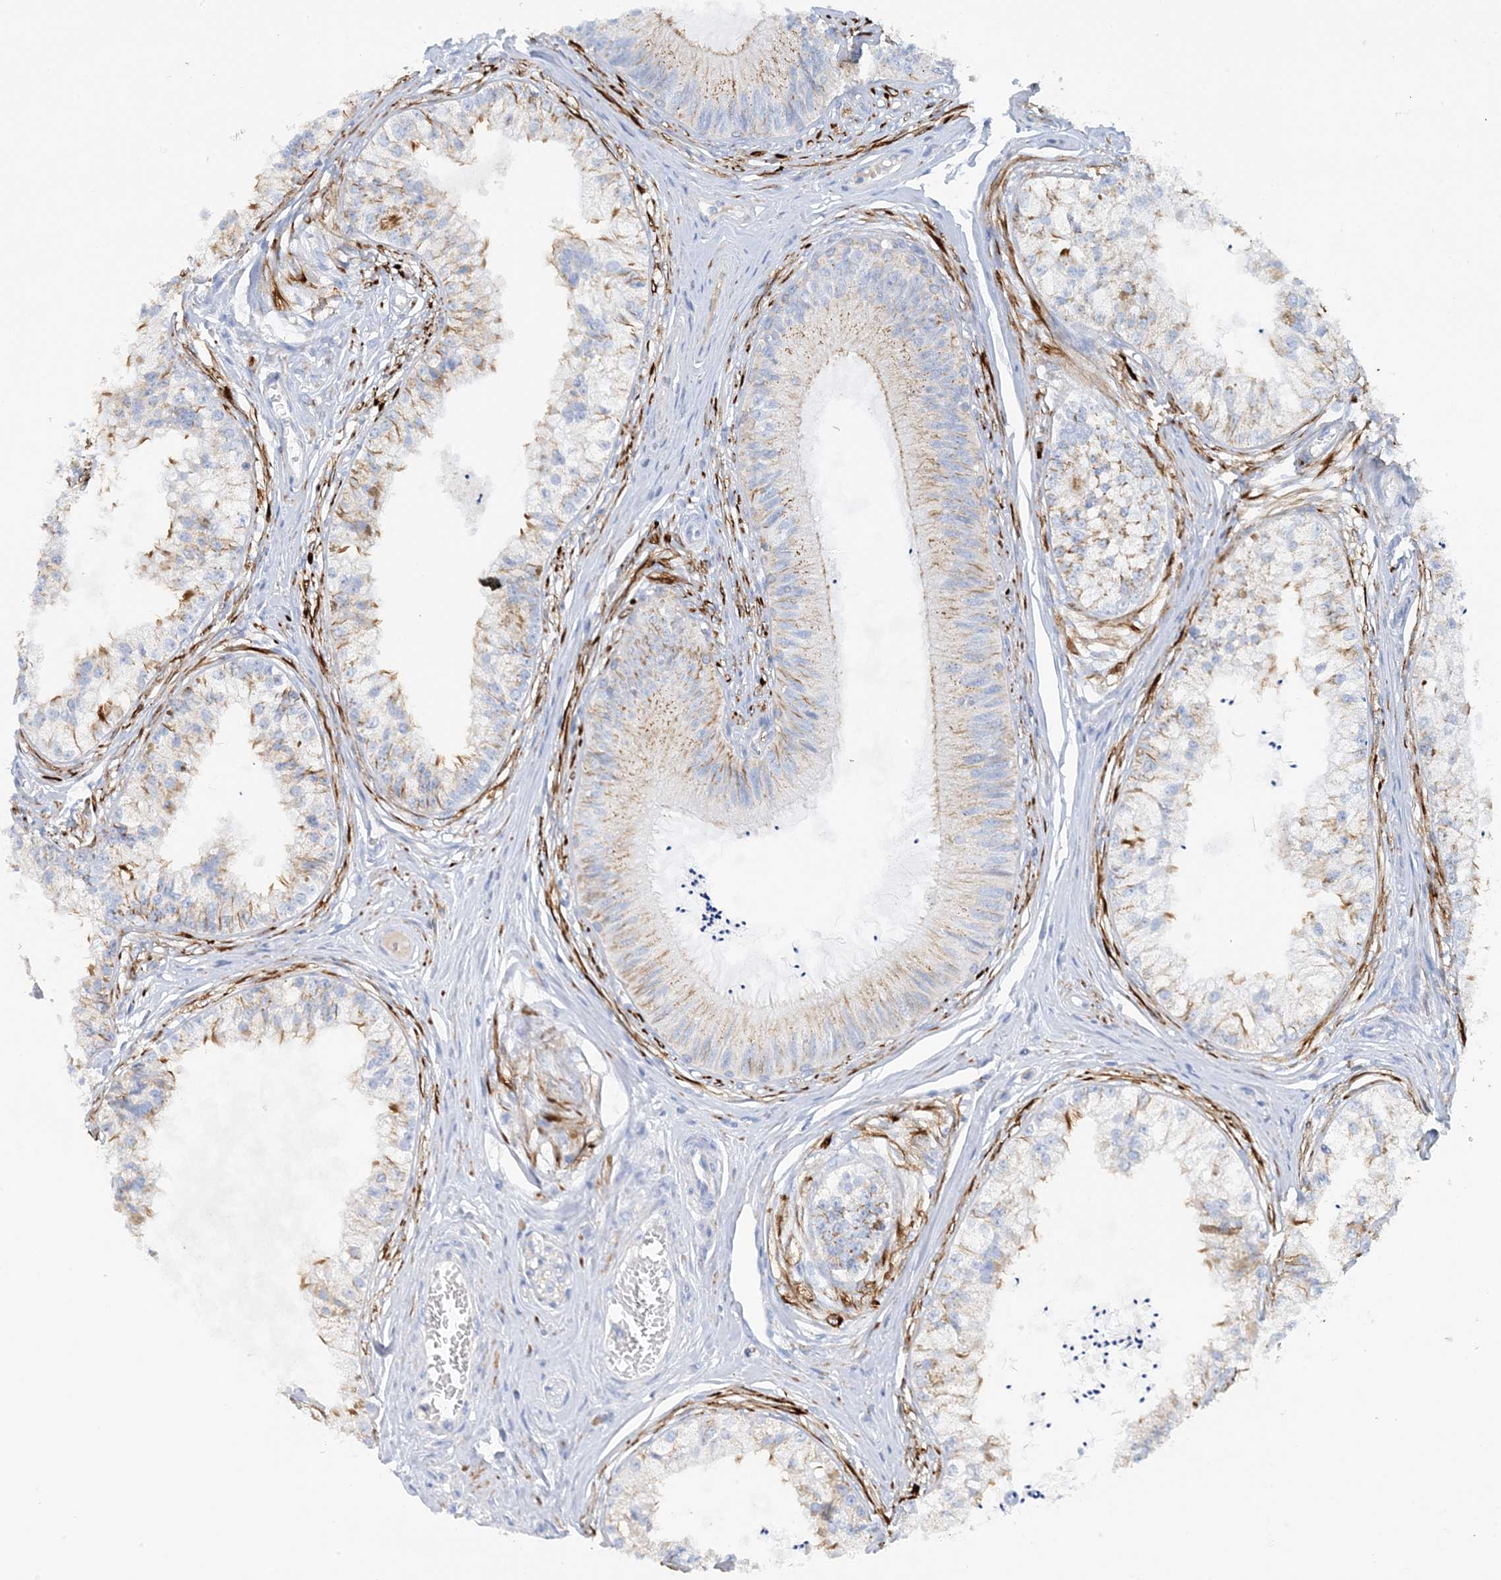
{"staining": {"intensity": "weak", "quantity": ">75%", "location": "cytoplasmic/membranous"}, "tissue": "epididymis", "cell_type": "Glandular cells", "image_type": "normal", "snomed": [{"axis": "morphology", "description": "Normal tissue, NOS"}, {"axis": "topography", "description": "Epididymis"}], "caption": "Immunohistochemical staining of unremarkable human epididymis demonstrates weak cytoplasmic/membranous protein expression in approximately >75% of glandular cells.", "gene": "CALHM5", "patient": {"sex": "male", "age": 79}}